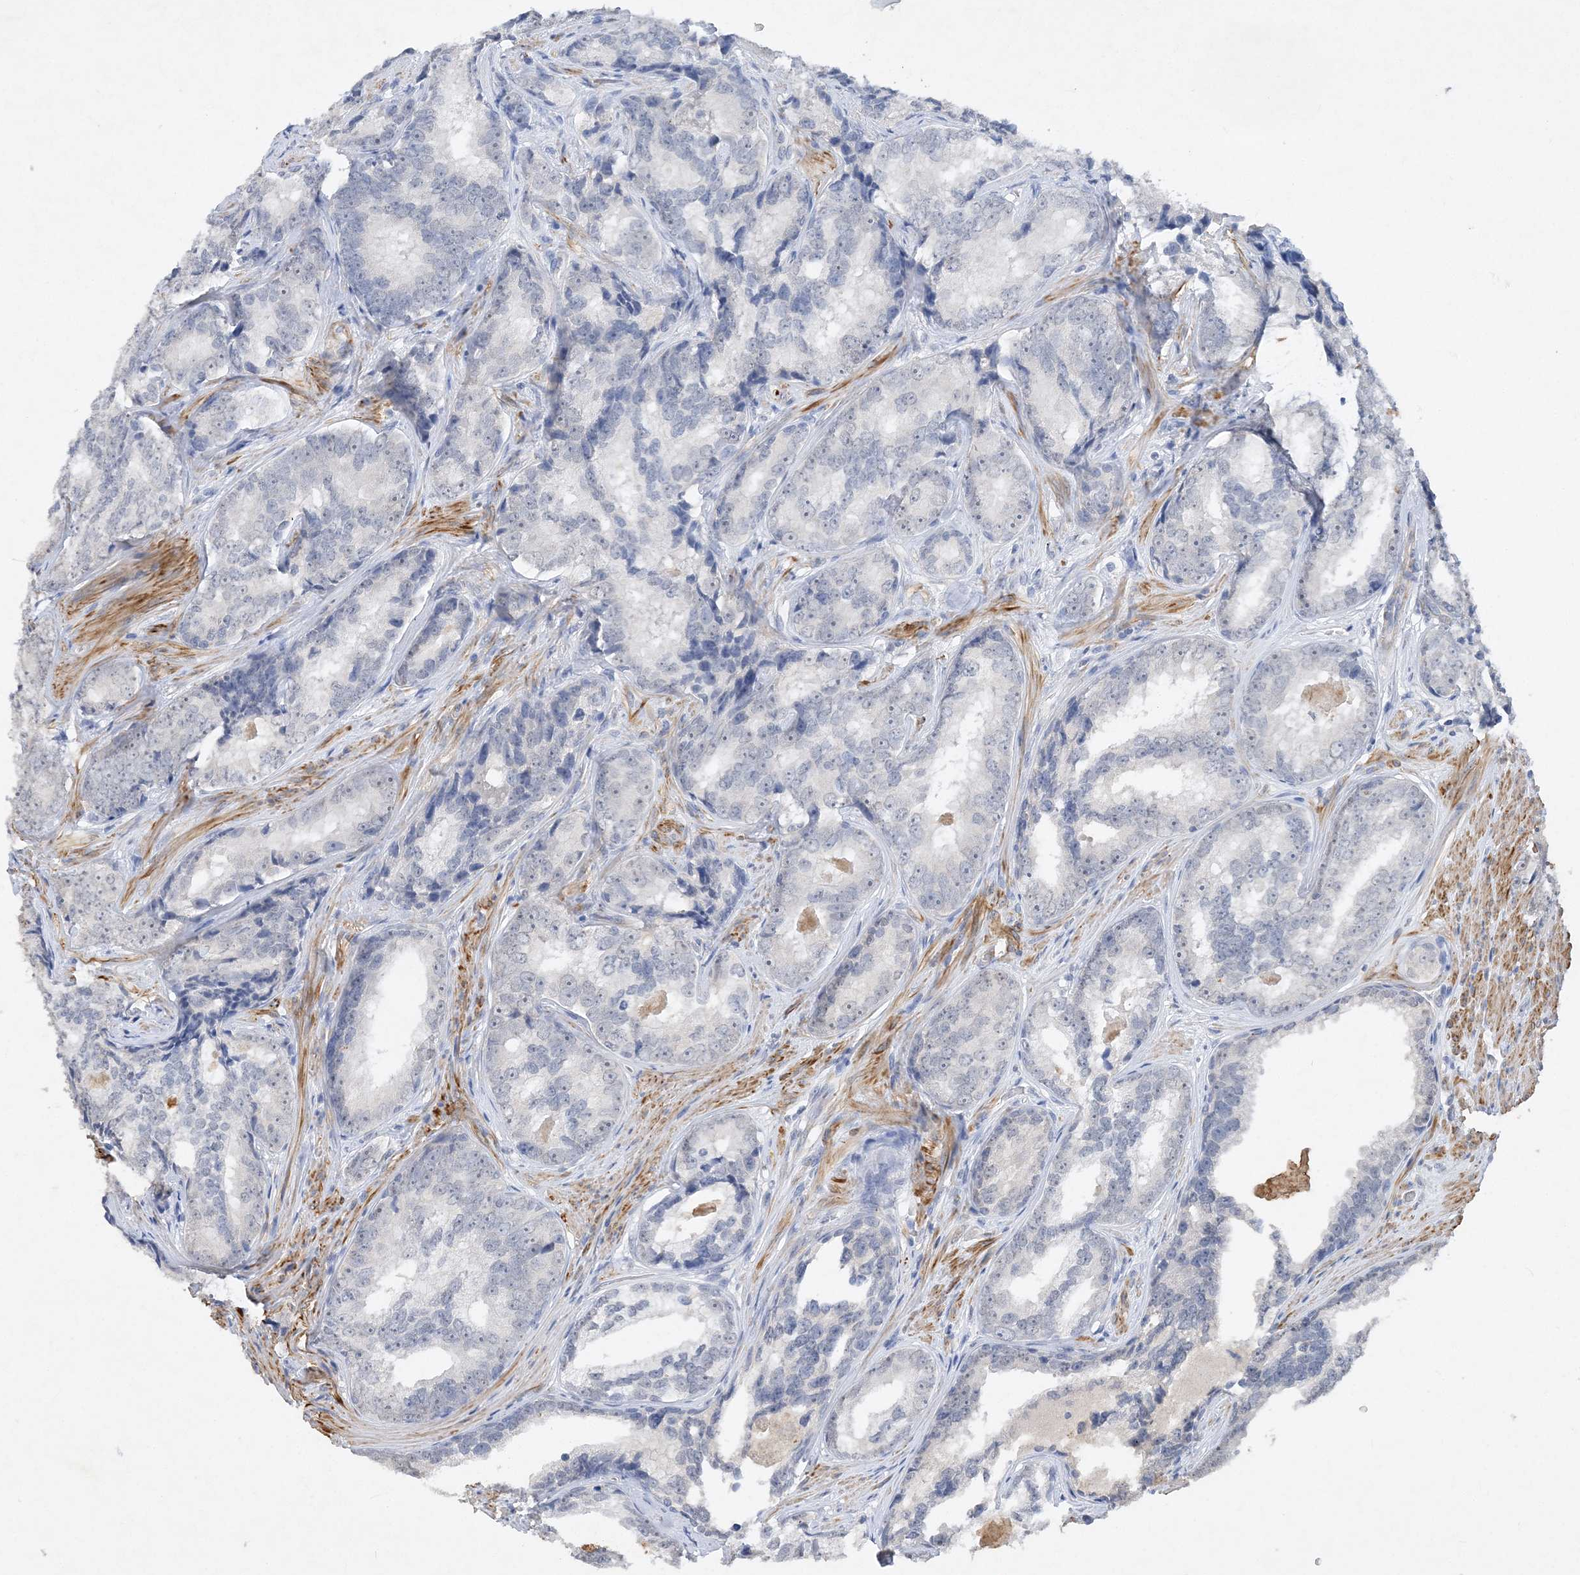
{"staining": {"intensity": "negative", "quantity": "none", "location": "none"}, "tissue": "prostate cancer", "cell_type": "Tumor cells", "image_type": "cancer", "snomed": [{"axis": "morphology", "description": "Adenocarcinoma, High grade"}, {"axis": "topography", "description": "Prostate"}], "caption": "The image exhibits no significant expression in tumor cells of prostate cancer.", "gene": "C11orf58", "patient": {"sex": "male", "age": 66}}